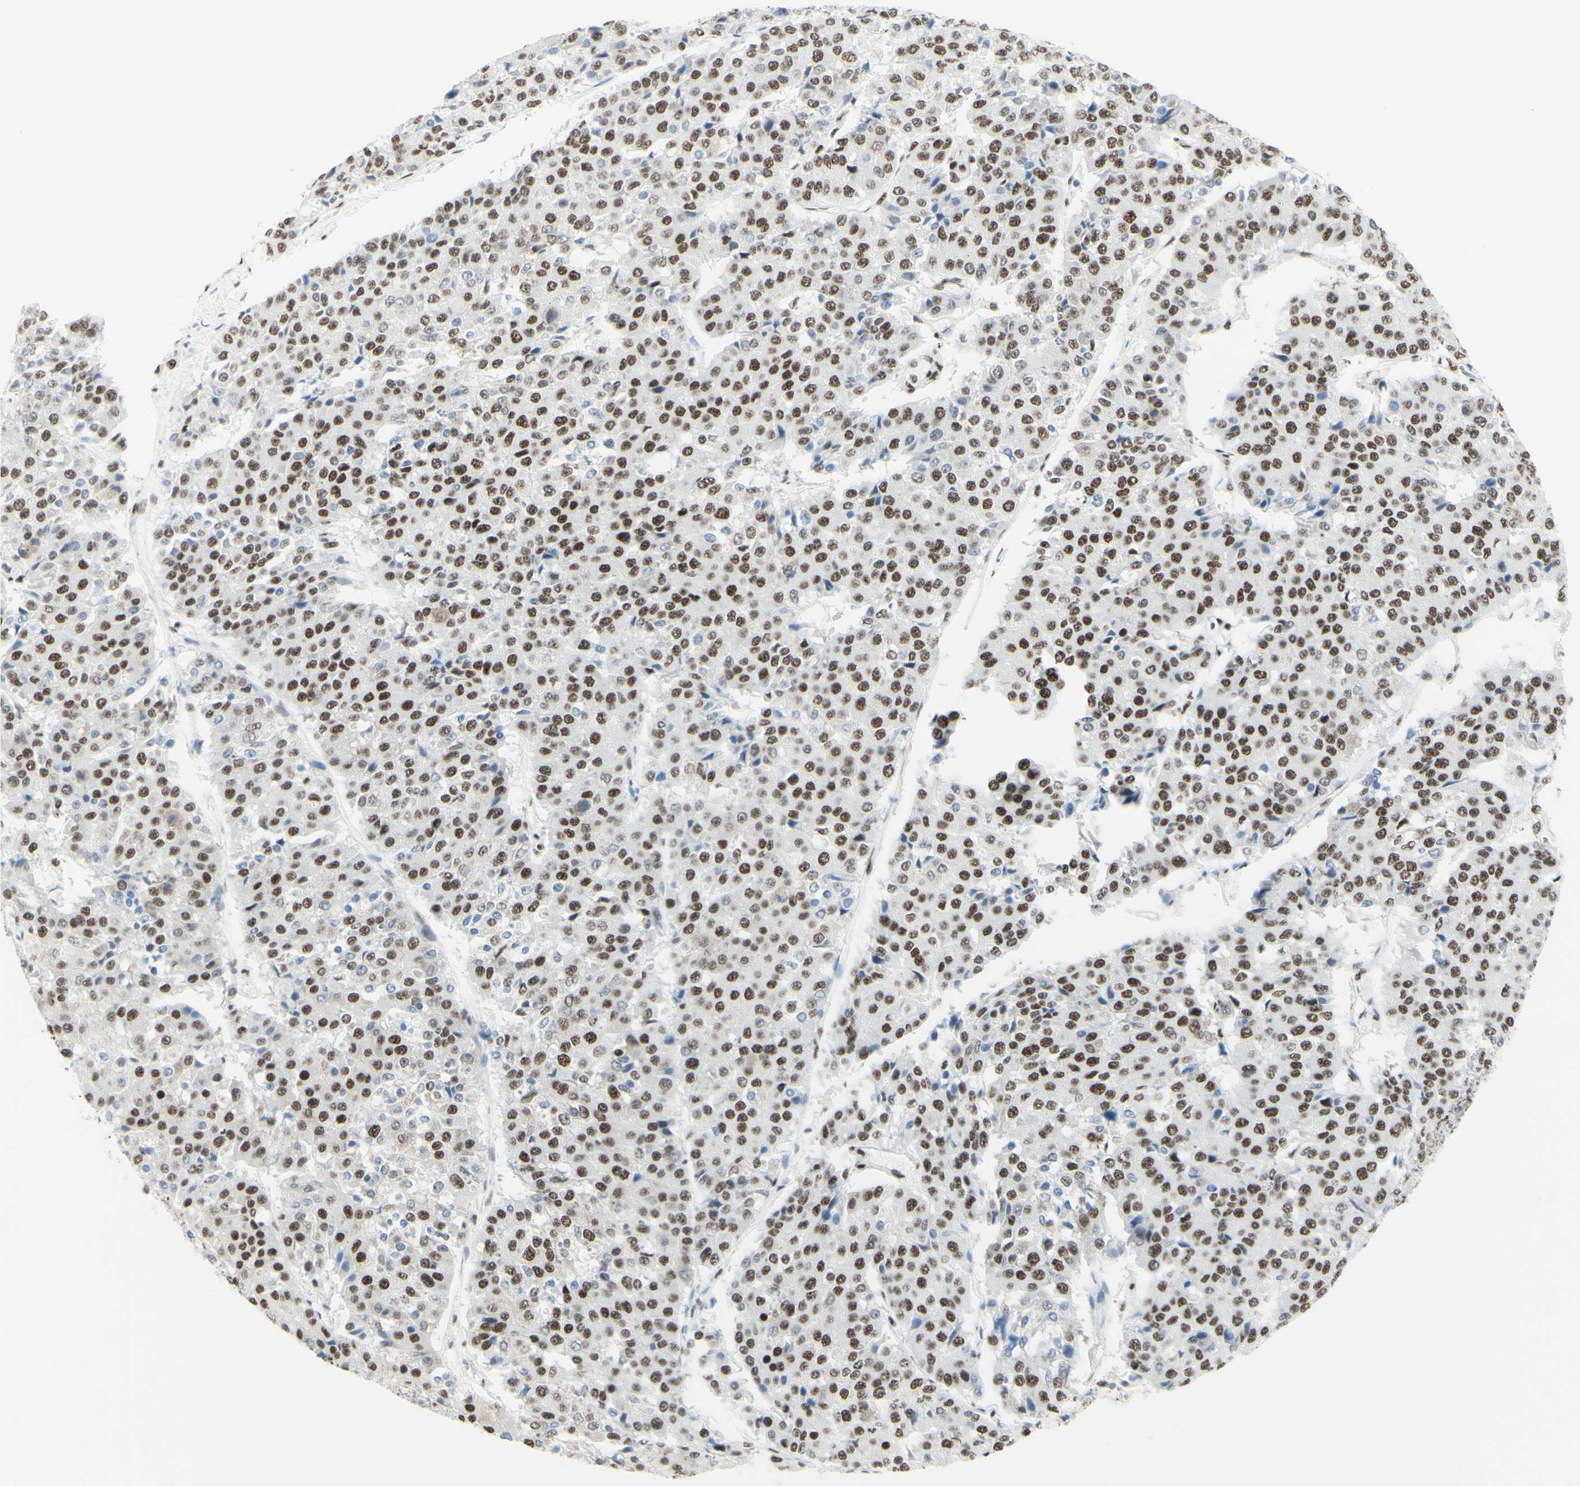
{"staining": {"intensity": "moderate", "quantity": "25%-75%", "location": "nuclear"}, "tissue": "pancreatic cancer", "cell_type": "Tumor cells", "image_type": "cancer", "snomed": [{"axis": "morphology", "description": "Adenocarcinoma, NOS"}, {"axis": "topography", "description": "Pancreas"}], "caption": "A histopathology image of human pancreatic adenocarcinoma stained for a protein displays moderate nuclear brown staining in tumor cells.", "gene": "WTAP", "patient": {"sex": "male", "age": 50}}